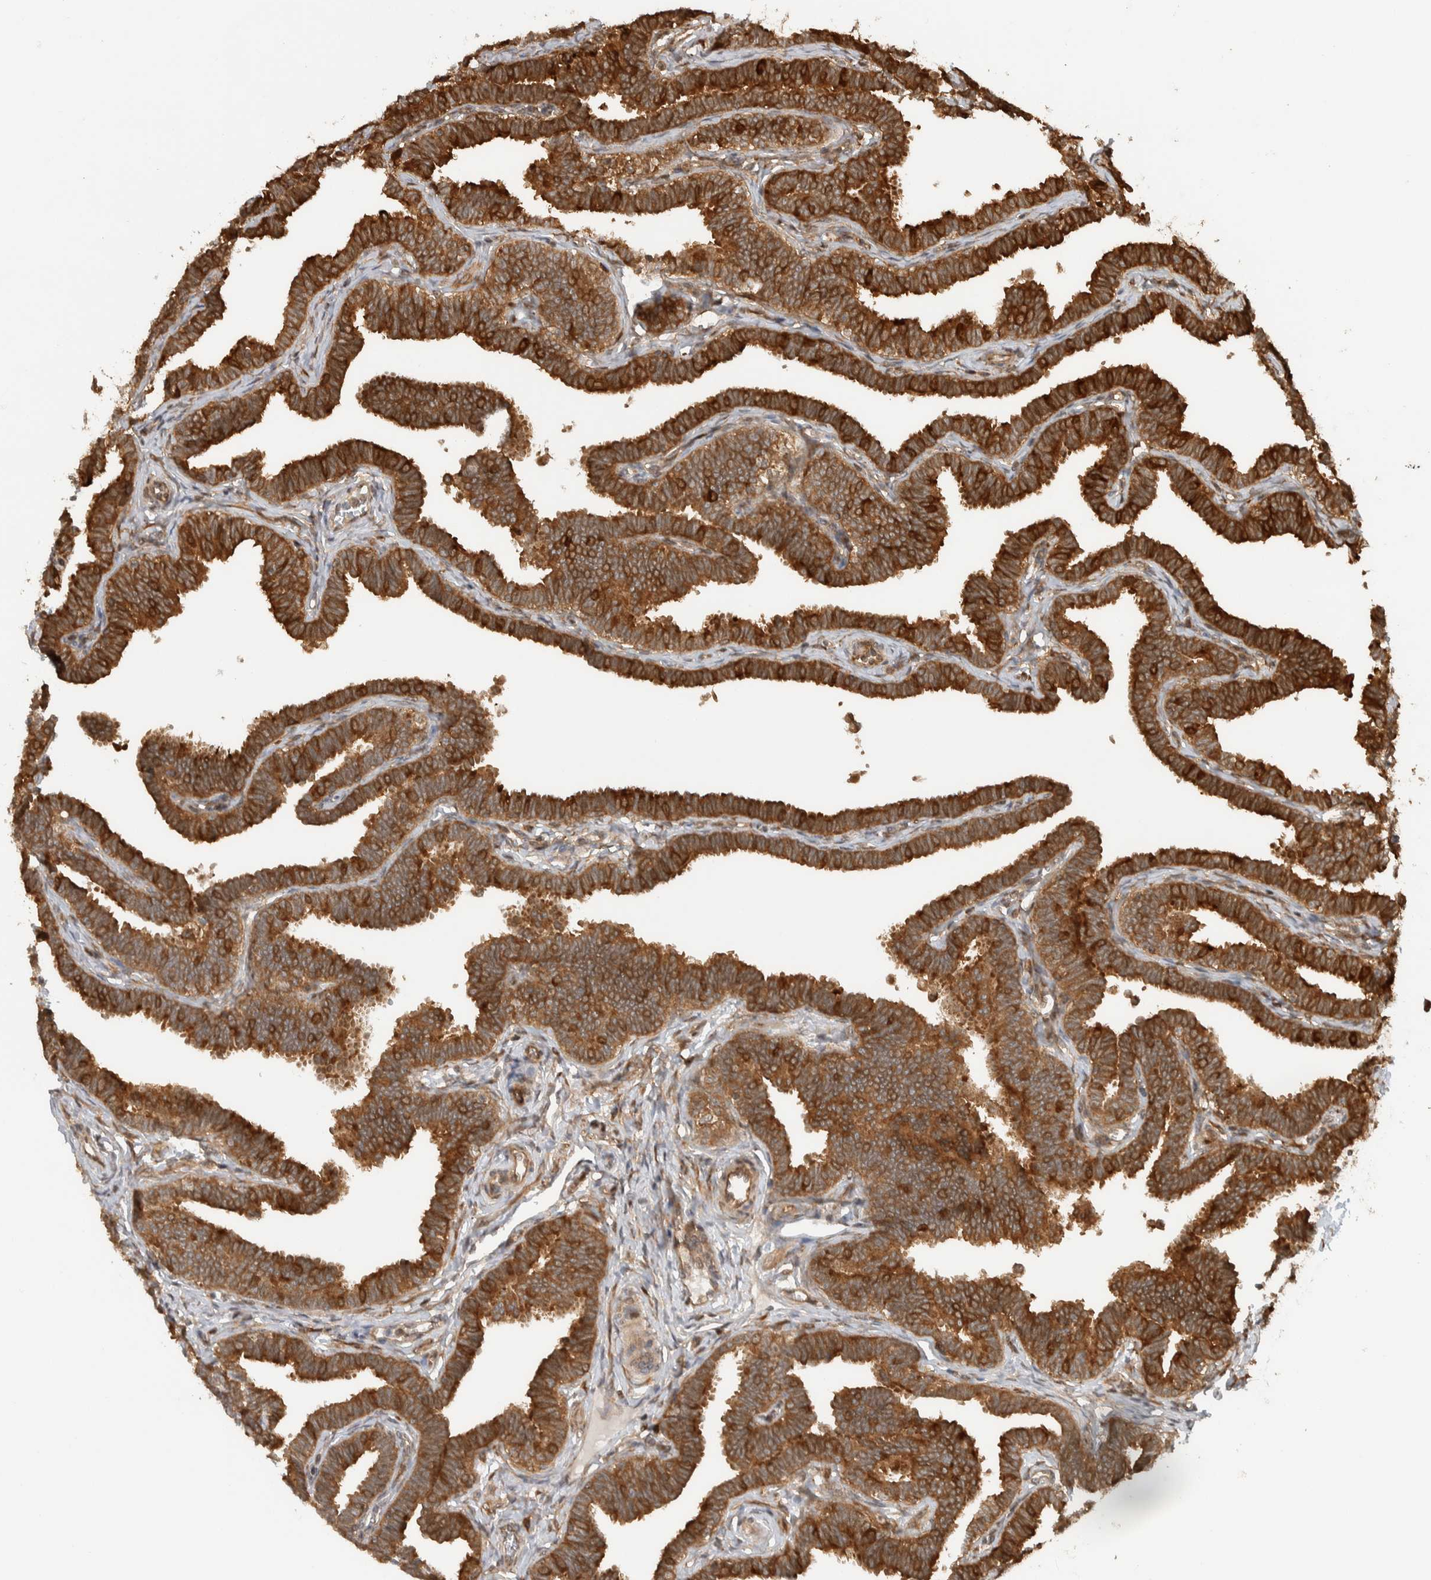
{"staining": {"intensity": "strong", "quantity": ">75%", "location": "cytoplasmic/membranous"}, "tissue": "fallopian tube", "cell_type": "Glandular cells", "image_type": "normal", "snomed": [{"axis": "morphology", "description": "Normal tissue, NOS"}, {"axis": "topography", "description": "Fallopian tube"}, {"axis": "topography", "description": "Ovary"}], "caption": "This photomicrograph shows normal fallopian tube stained with immunohistochemistry to label a protein in brown. The cytoplasmic/membranous of glandular cells show strong positivity for the protein. Nuclei are counter-stained blue.", "gene": "CNTROB", "patient": {"sex": "female", "age": 23}}